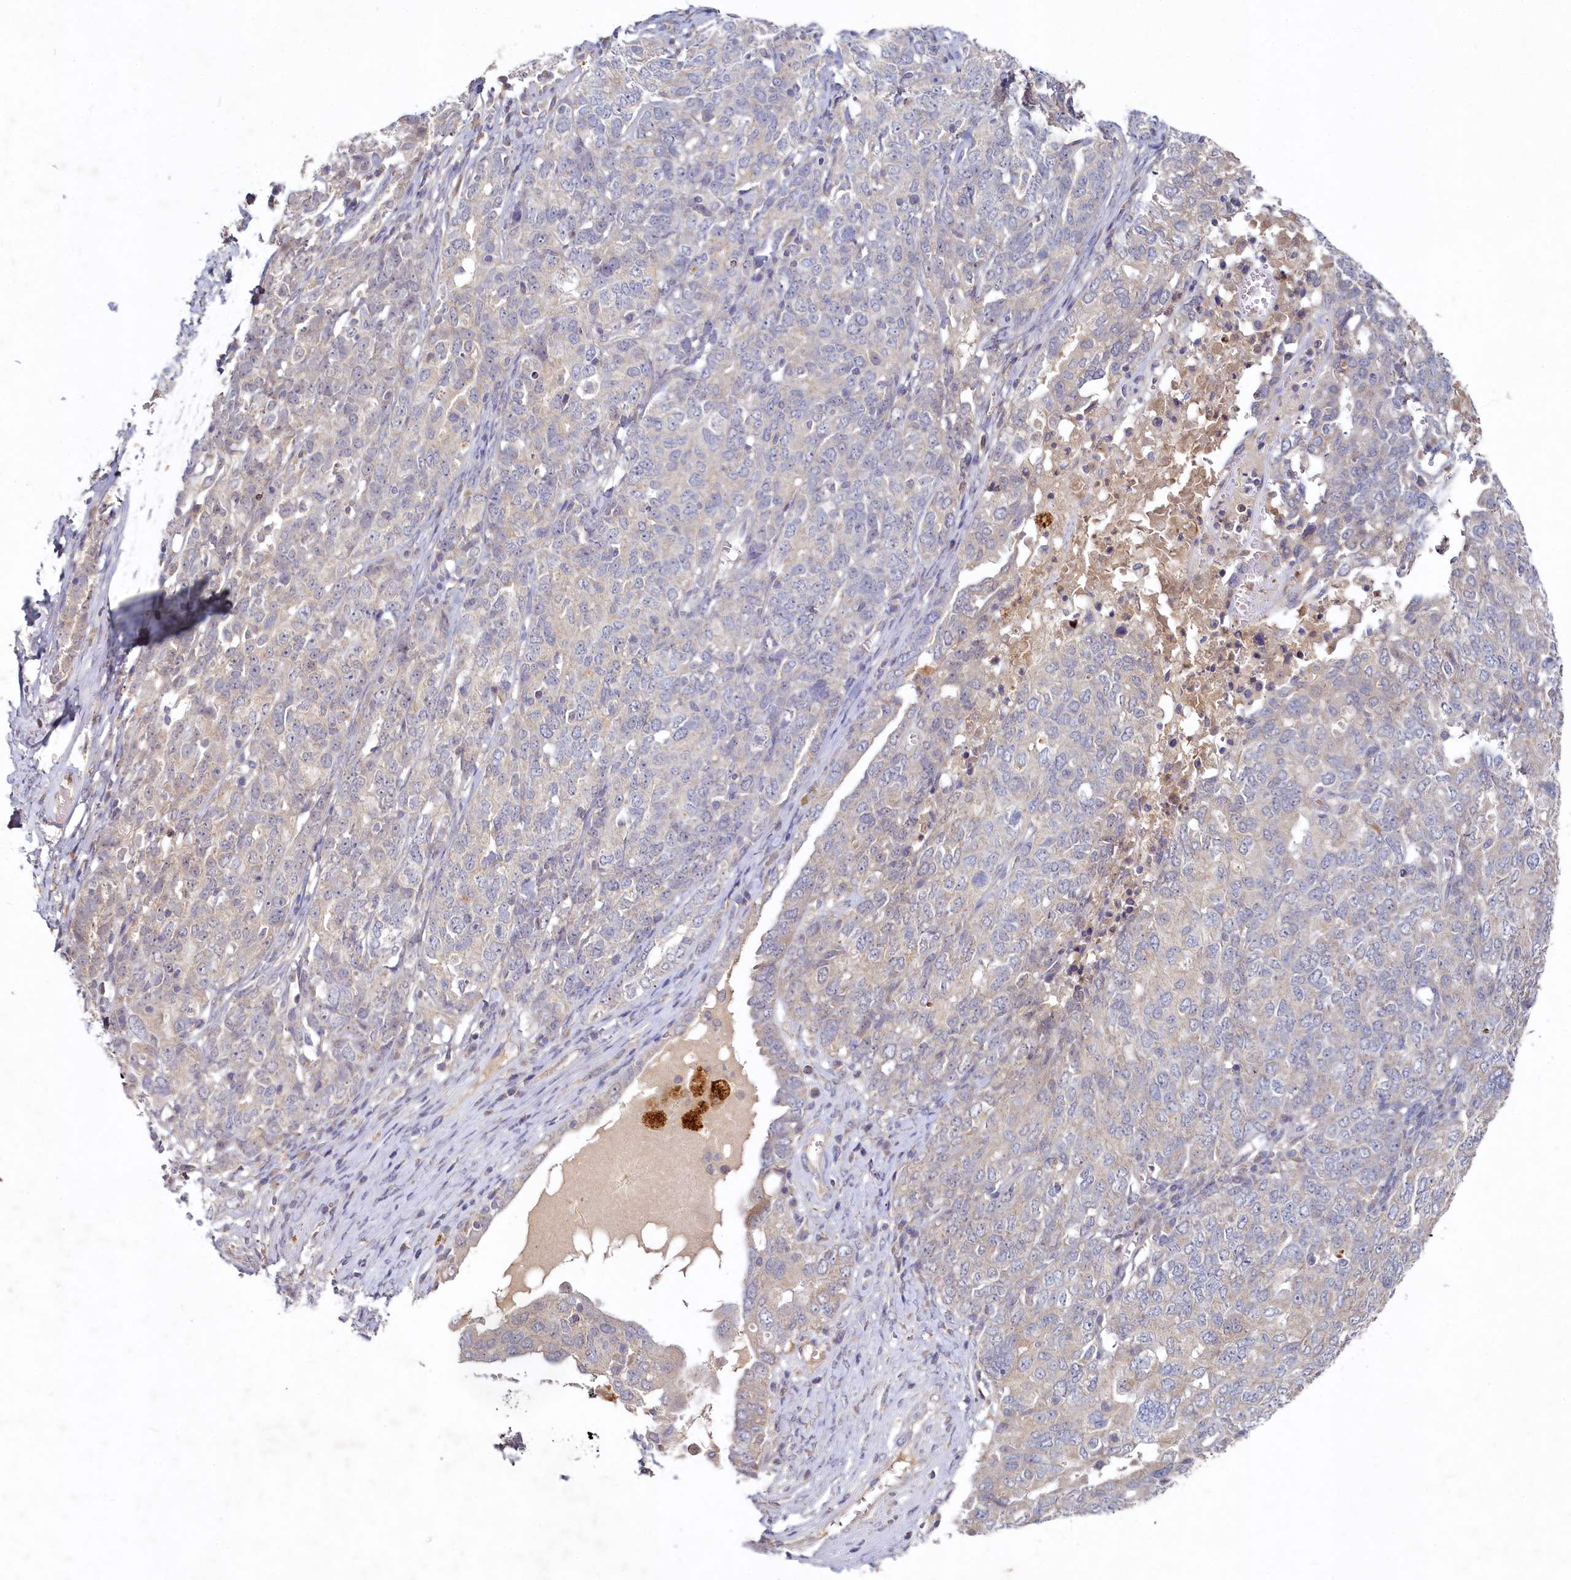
{"staining": {"intensity": "negative", "quantity": "none", "location": "none"}, "tissue": "ovarian cancer", "cell_type": "Tumor cells", "image_type": "cancer", "snomed": [{"axis": "morphology", "description": "Carcinoma, endometroid"}, {"axis": "topography", "description": "Ovary"}], "caption": "DAB (3,3'-diaminobenzidine) immunohistochemical staining of human ovarian cancer (endometroid carcinoma) demonstrates no significant expression in tumor cells. Nuclei are stained in blue.", "gene": "HERC3", "patient": {"sex": "female", "age": 62}}